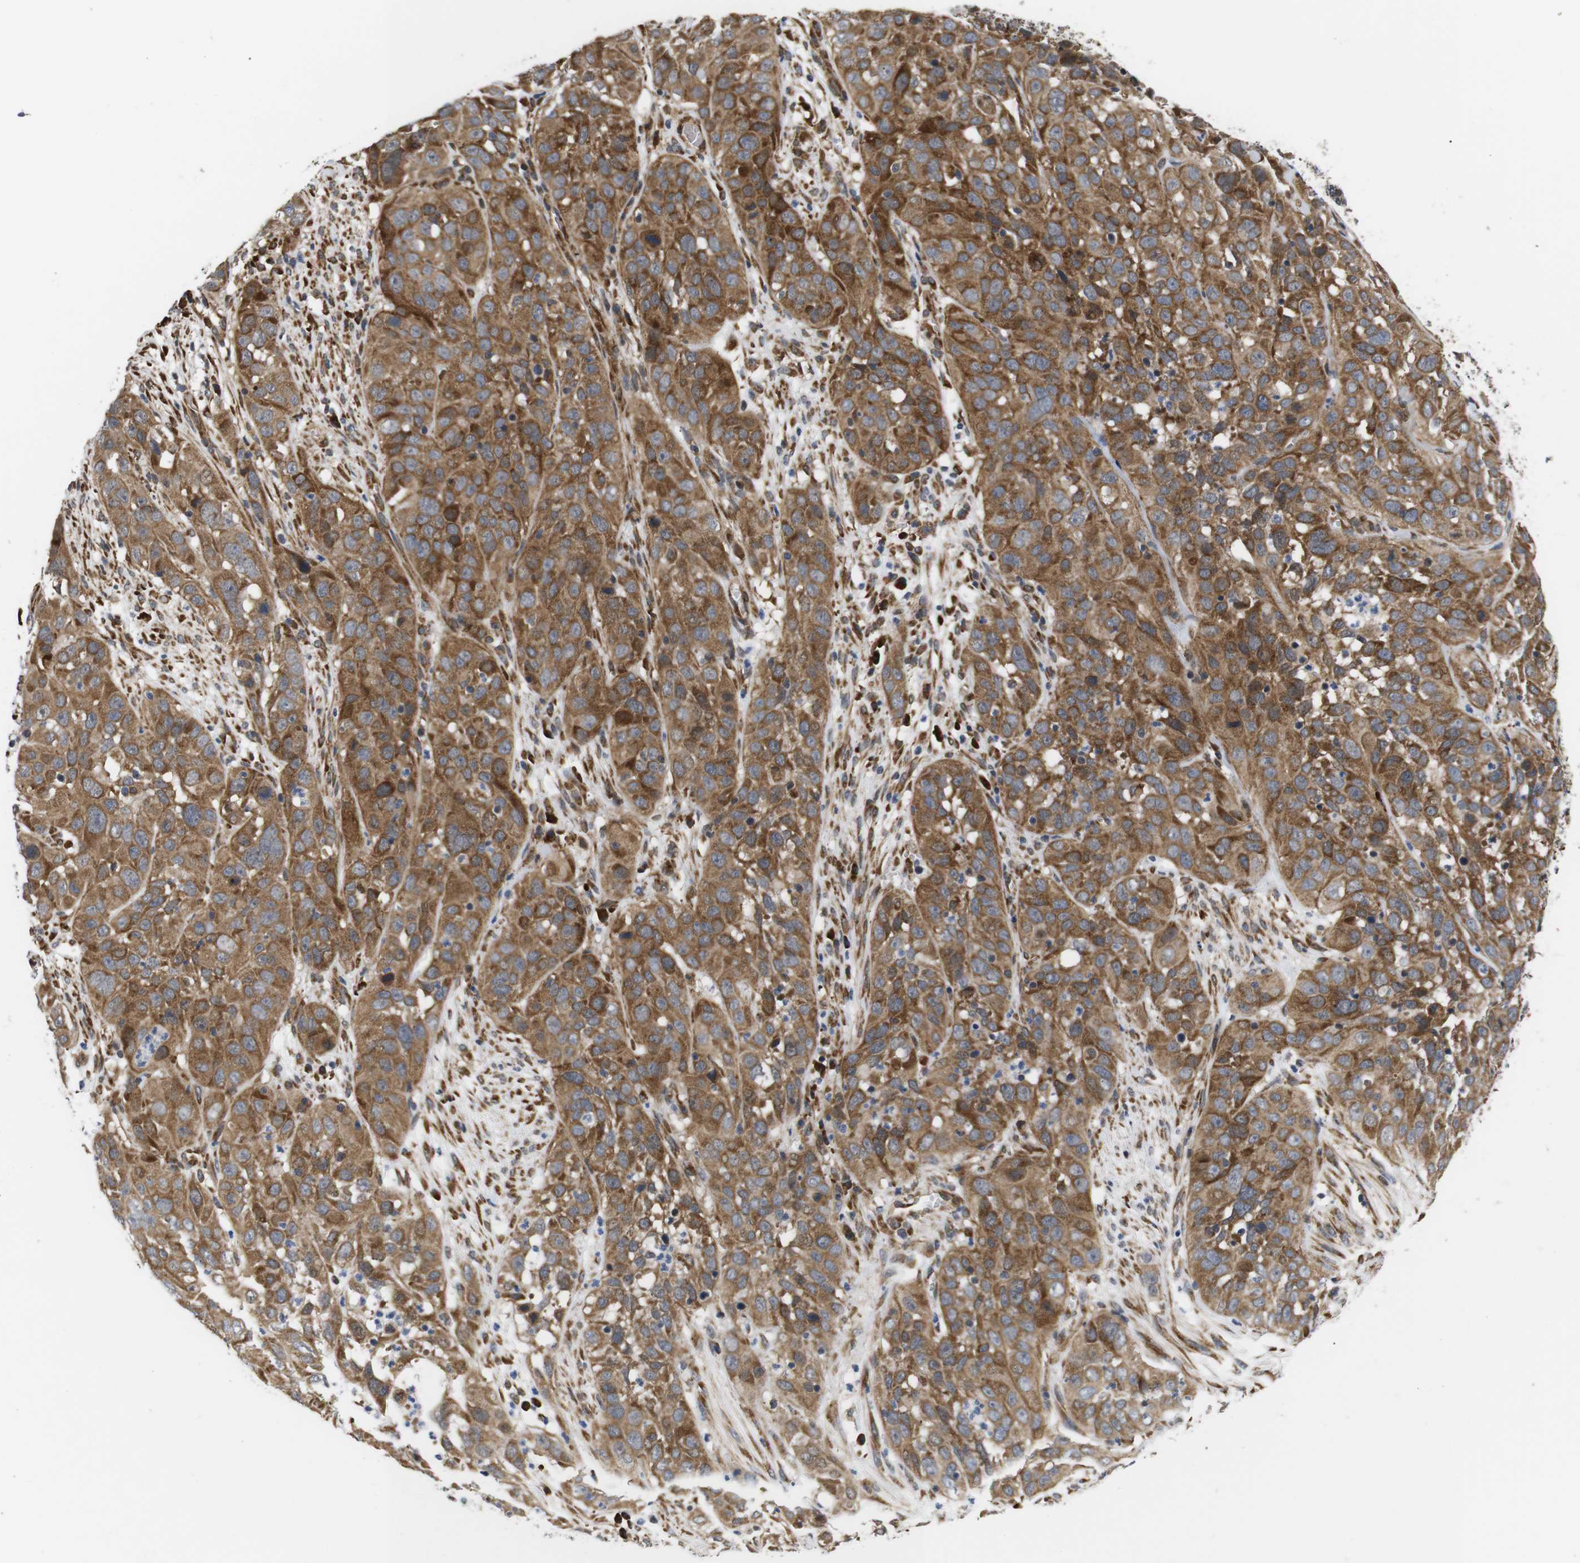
{"staining": {"intensity": "moderate", "quantity": ">75%", "location": "cytoplasmic/membranous"}, "tissue": "cervical cancer", "cell_type": "Tumor cells", "image_type": "cancer", "snomed": [{"axis": "morphology", "description": "Squamous cell carcinoma, NOS"}, {"axis": "topography", "description": "Cervix"}], "caption": "High-magnification brightfield microscopy of cervical cancer (squamous cell carcinoma) stained with DAB (brown) and counterstained with hematoxylin (blue). tumor cells exhibit moderate cytoplasmic/membranous expression is seen in about>75% of cells. (brown staining indicates protein expression, while blue staining denotes nuclei).", "gene": "KANK4", "patient": {"sex": "female", "age": 32}}